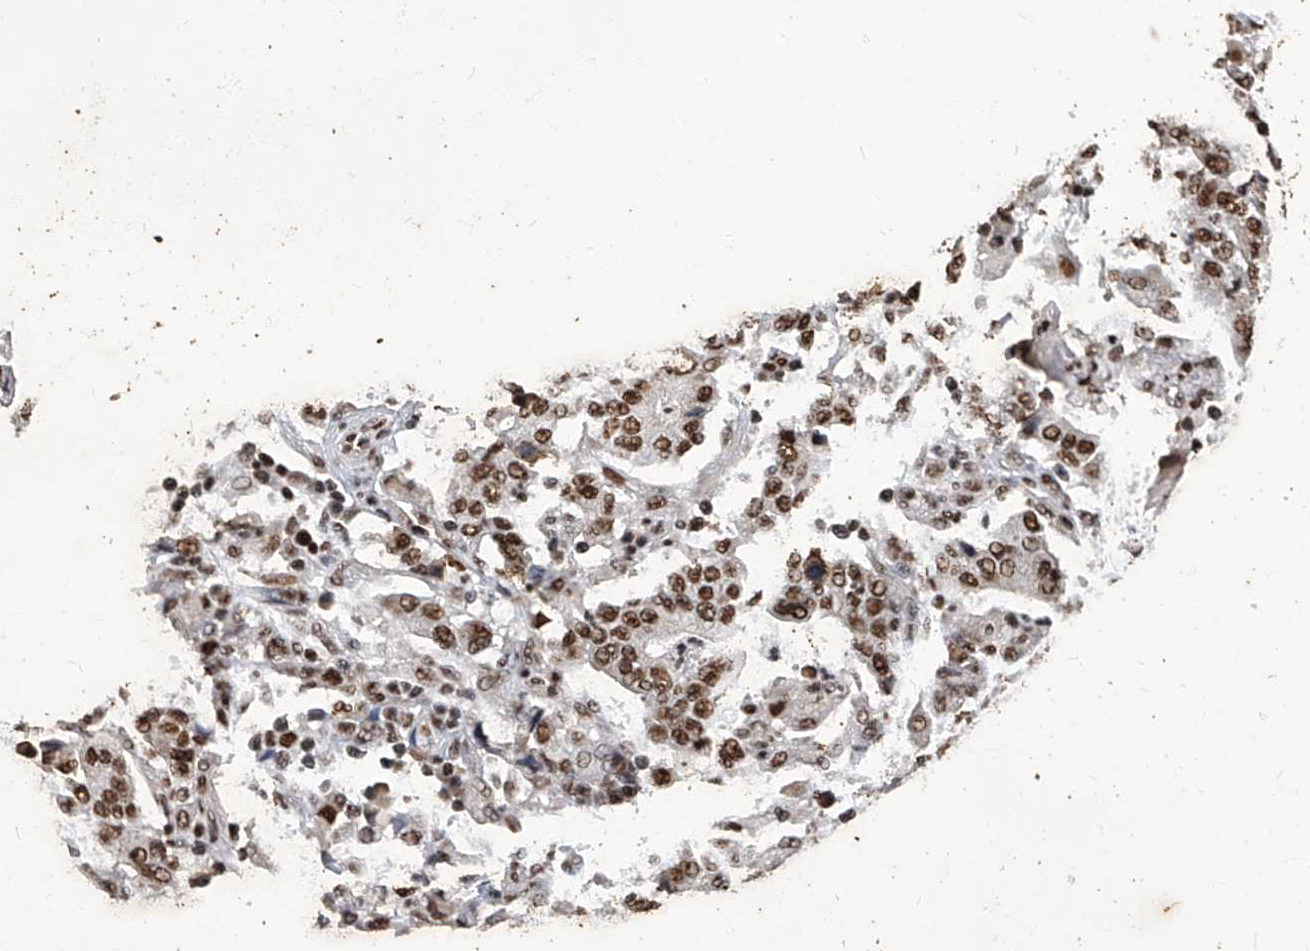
{"staining": {"intensity": "strong", "quantity": ">75%", "location": "nuclear"}, "tissue": "stomach cancer", "cell_type": "Tumor cells", "image_type": "cancer", "snomed": [{"axis": "morphology", "description": "Normal tissue, NOS"}, {"axis": "morphology", "description": "Adenocarcinoma, NOS"}, {"axis": "topography", "description": "Stomach, upper"}, {"axis": "topography", "description": "Stomach"}], "caption": "Immunohistochemical staining of human adenocarcinoma (stomach) demonstrates strong nuclear protein positivity in about >75% of tumor cells.", "gene": "HBP1", "patient": {"sex": "male", "age": 59}}